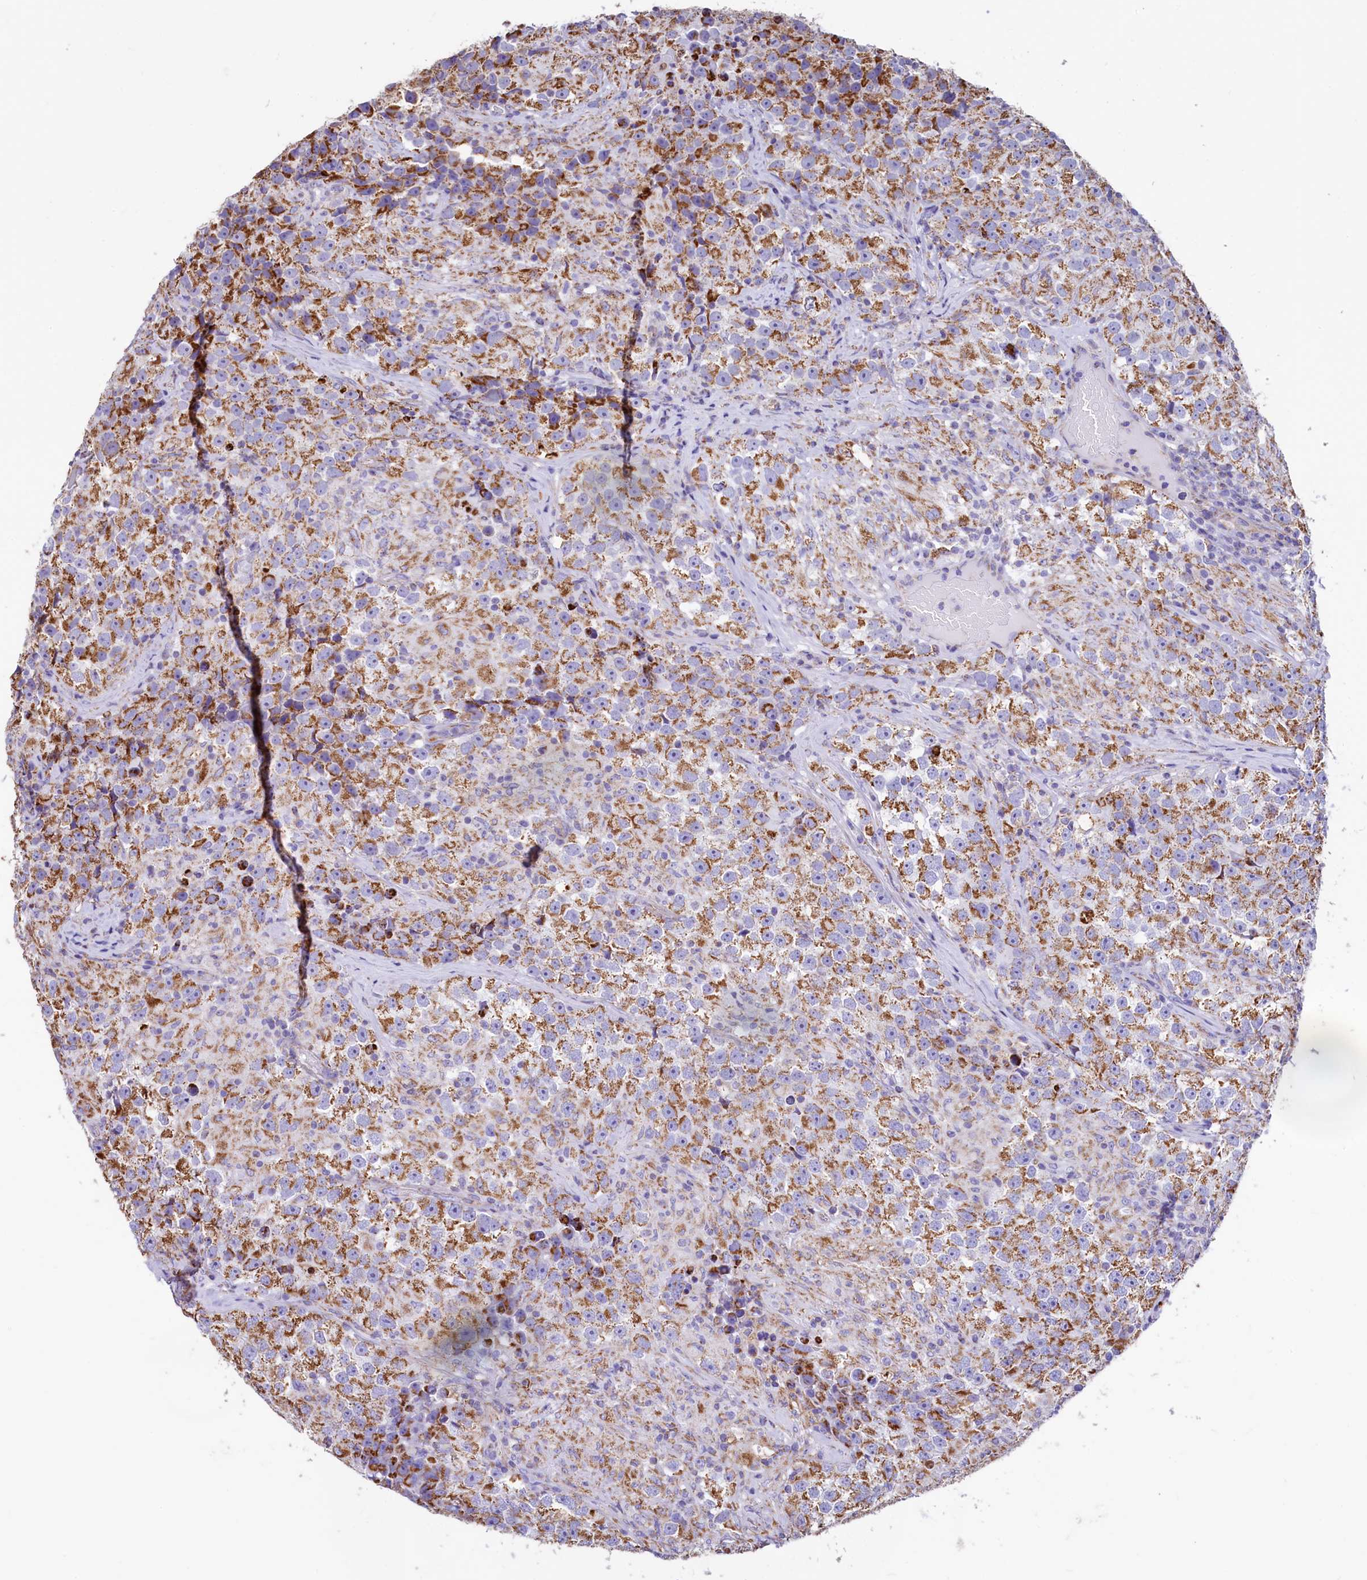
{"staining": {"intensity": "moderate", "quantity": ">75%", "location": "cytoplasmic/membranous"}, "tissue": "testis cancer", "cell_type": "Tumor cells", "image_type": "cancer", "snomed": [{"axis": "morphology", "description": "Seminoma, NOS"}, {"axis": "topography", "description": "Testis"}], "caption": "Immunohistochemistry micrograph of human testis cancer stained for a protein (brown), which demonstrates medium levels of moderate cytoplasmic/membranous staining in about >75% of tumor cells.", "gene": "VWCE", "patient": {"sex": "male", "age": 46}}